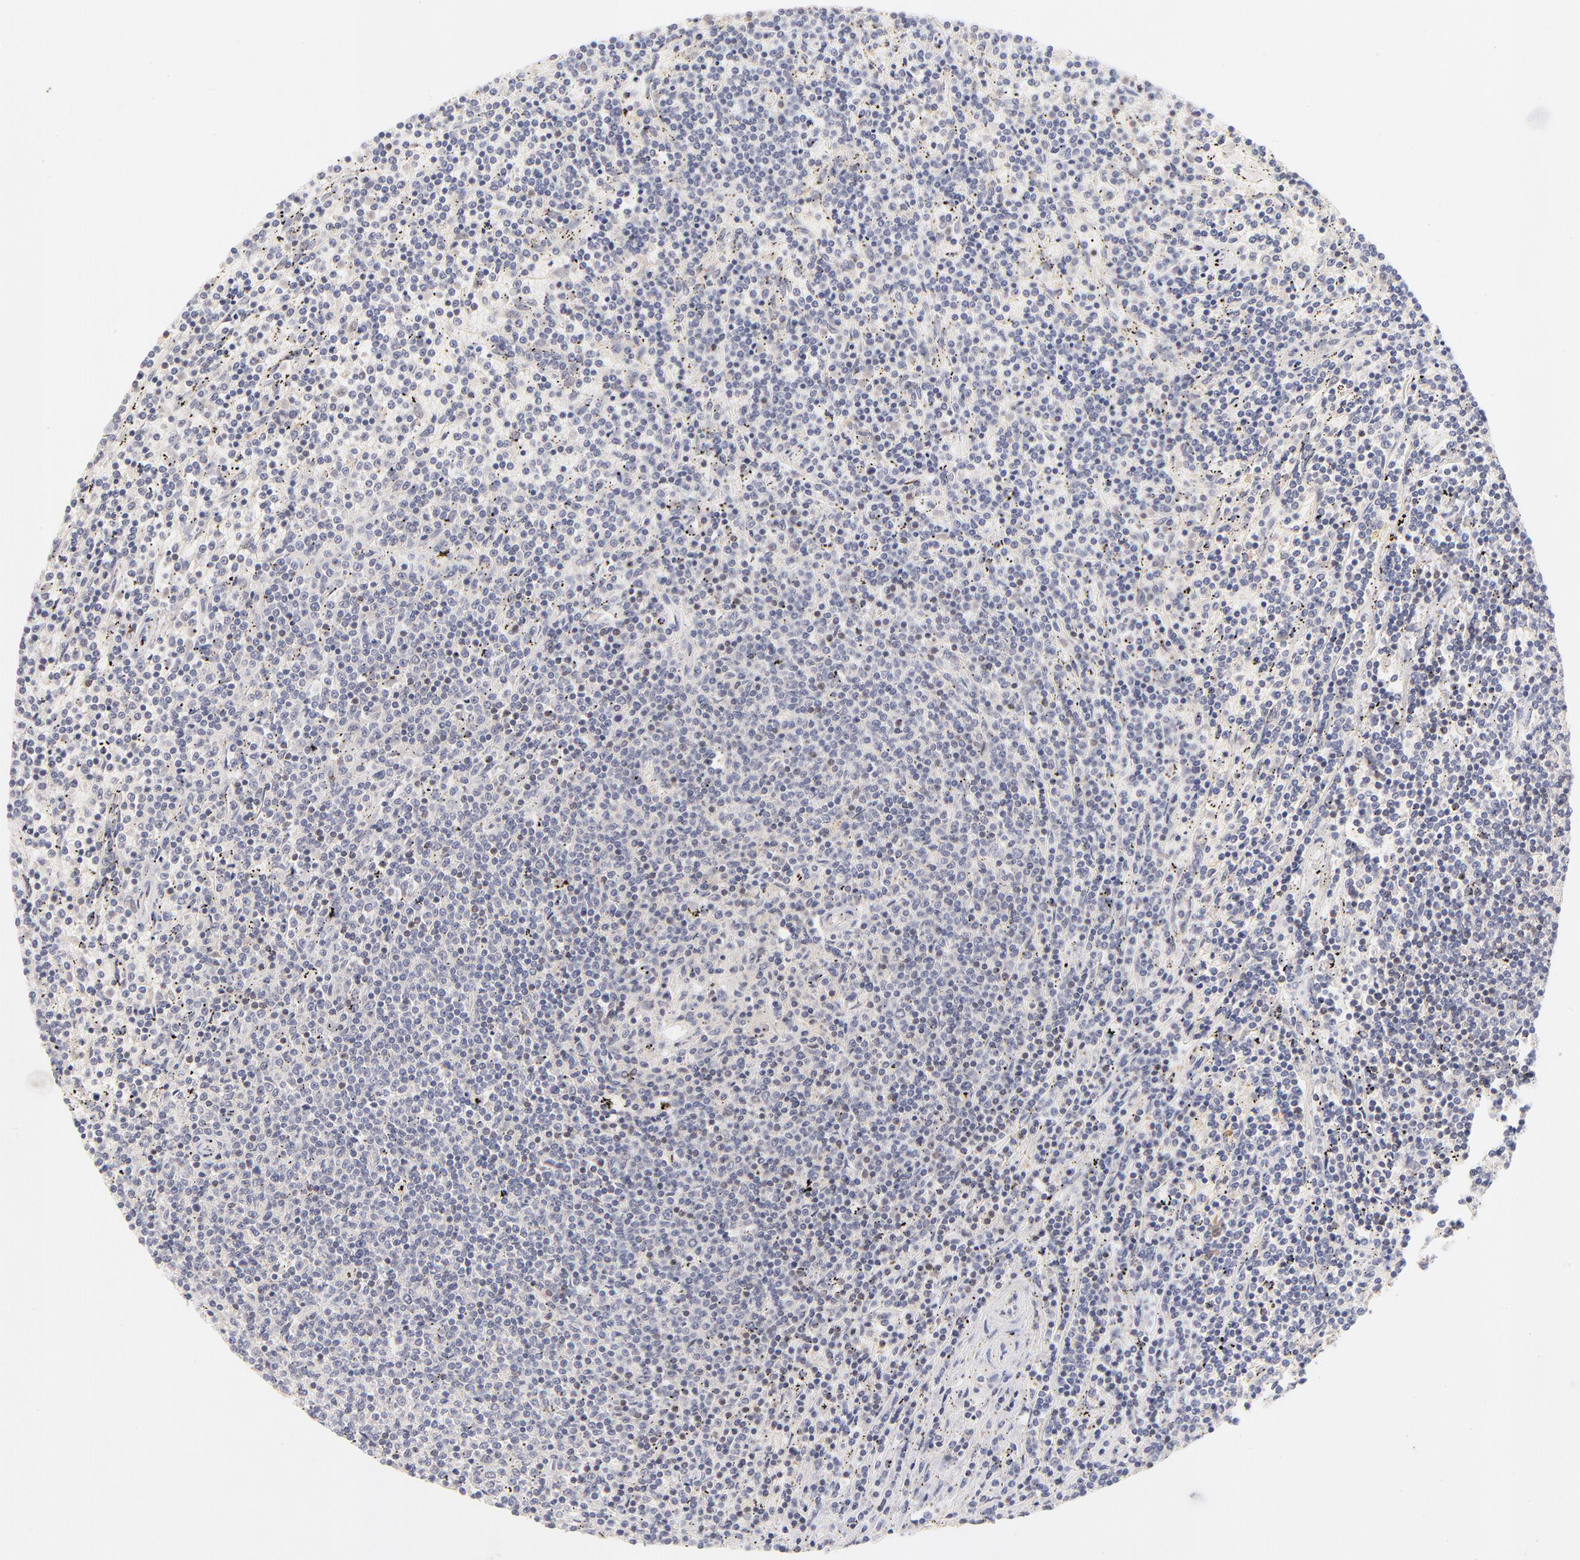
{"staining": {"intensity": "weak", "quantity": "<25%", "location": "cytoplasmic/membranous,nuclear"}, "tissue": "lymphoma", "cell_type": "Tumor cells", "image_type": "cancer", "snomed": [{"axis": "morphology", "description": "Malignant lymphoma, non-Hodgkin's type, Low grade"}, {"axis": "topography", "description": "Spleen"}], "caption": "DAB immunohistochemical staining of lymphoma shows no significant expression in tumor cells. Brightfield microscopy of IHC stained with DAB (brown) and hematoxylin (blue), captured at high magnification.", "gene": "CASP6", "patient": {"sex": "female", "age": 50}}